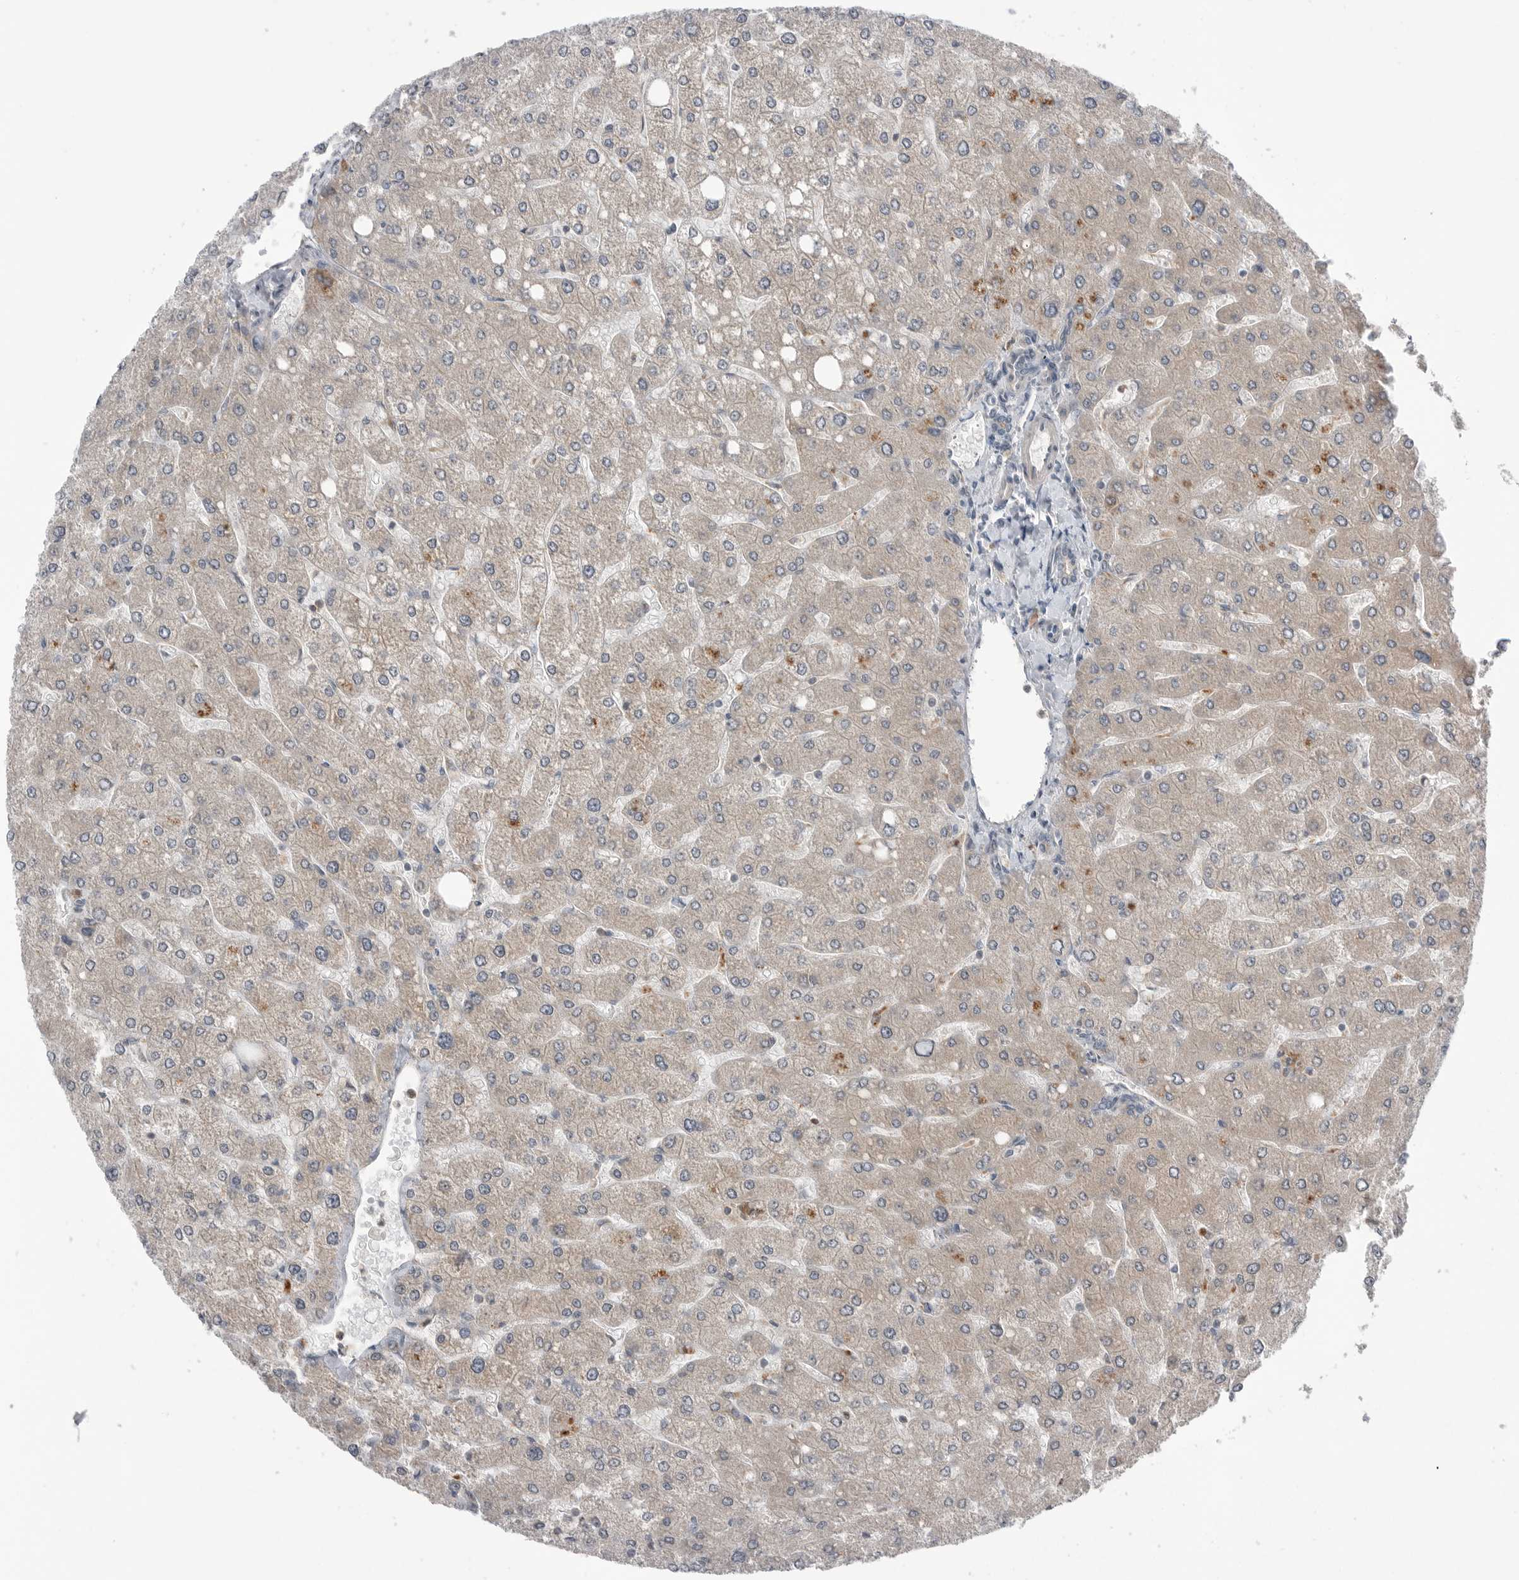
{"staining": {"intensity": "weak", "quantity": "<25%", "location": "cytoplasmic/membranous"}, "tissue": "liver", "cell_type": "Cholangiocytes", "image_type": "normal", "snomed": [{"axis": "morphology", "description": "Normal tissue, NOS"}, {"axis": "topography", "description": "Liver"}], "caption": "DAB immunohistochemical staining of unremarkable liver displays no significant expression in cholangiocytes. The staining was performed using DAB (3,3'-diaminobenzidine) to visualize the protein expression in brown, while the nuclei were stained in blue with hematoxylin (Magnification: 20x).", "gene": "NTAQ1", "patient": {"sex": "male", "age": 55}}